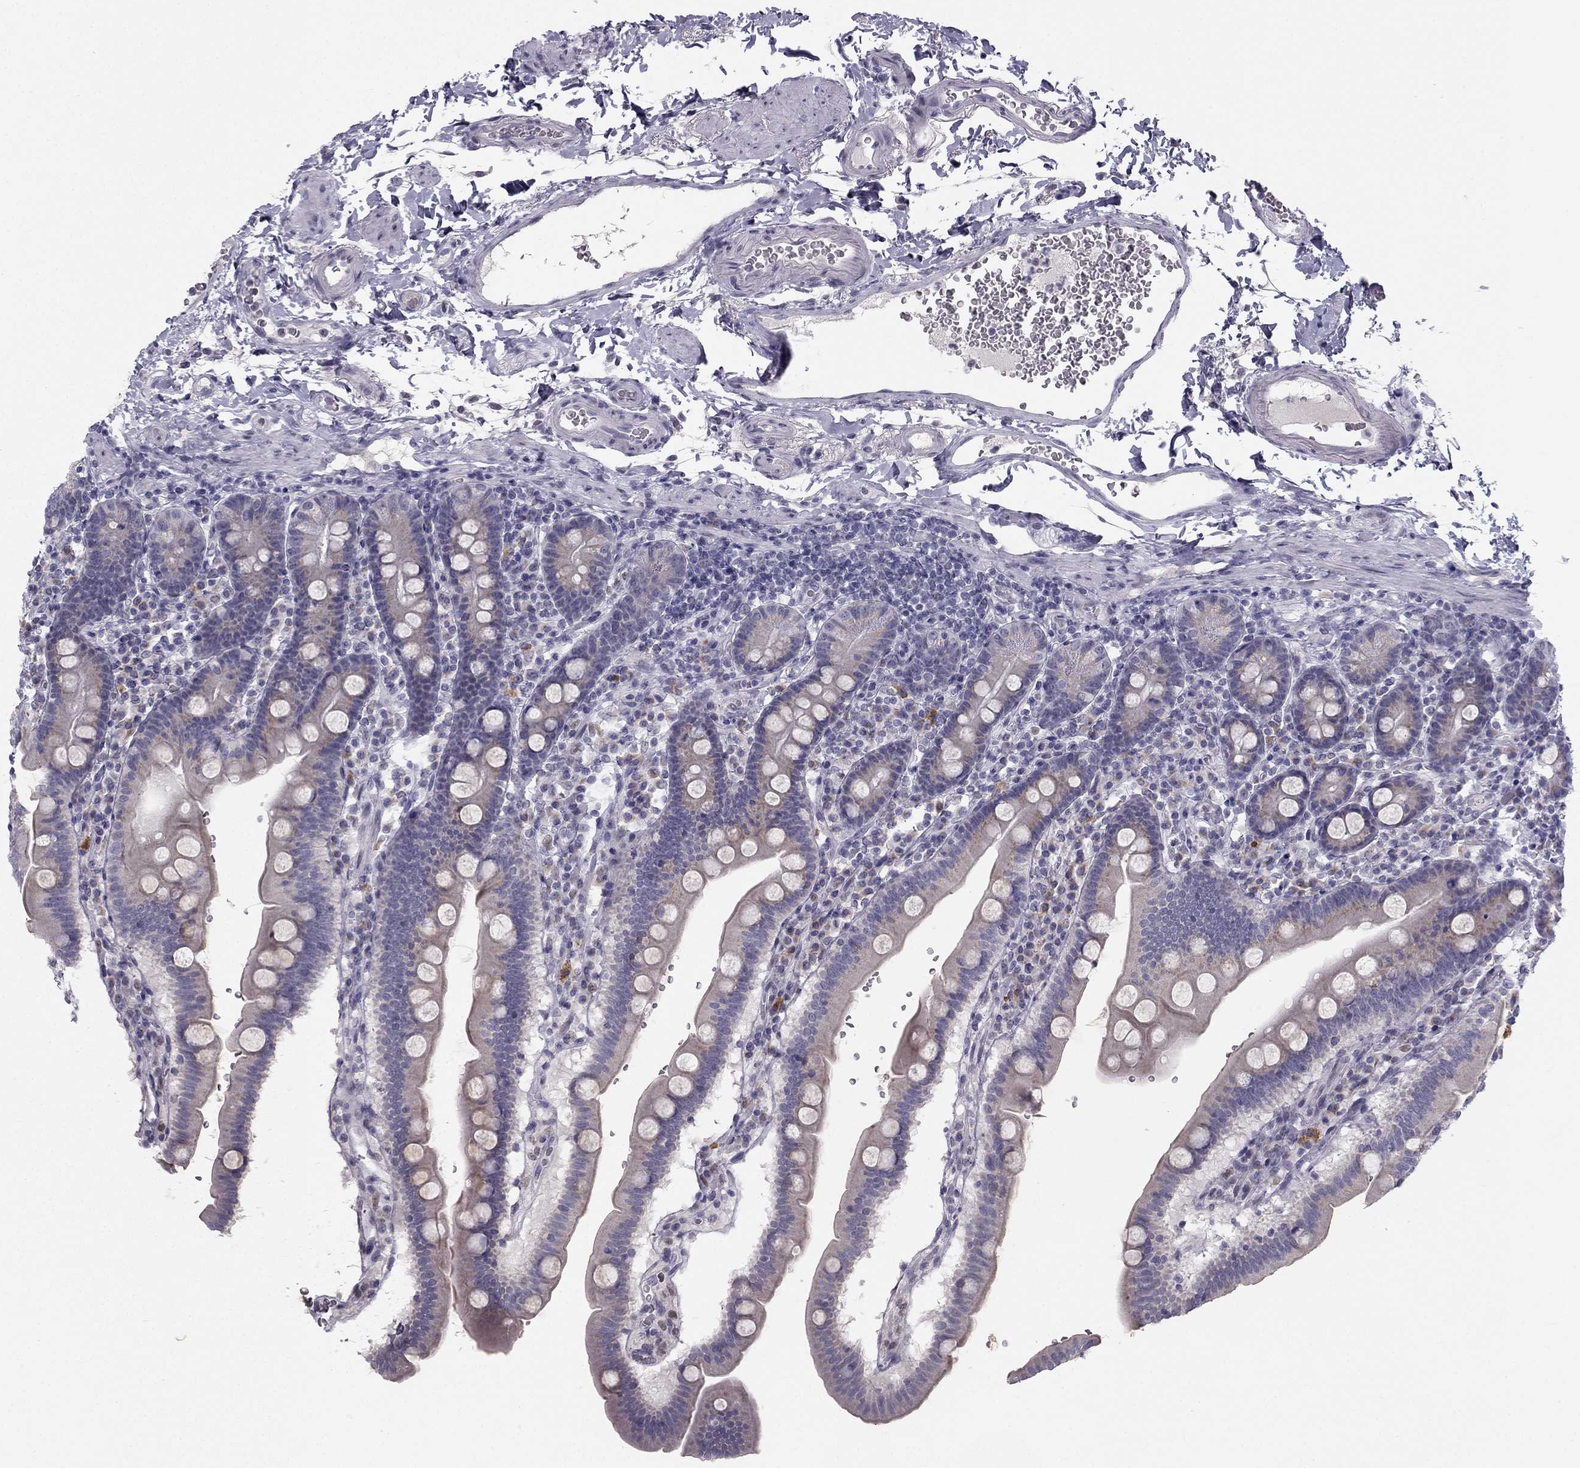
{"staining": {"intensity": "negative", "quantity": "none", "location": "none"}, "tissue": "duodenum", "cell_type": "Glandular cells", "image_type": "normal", "snomed": [{"axis": "morphology", "description": "Normal tissue, NOS"}, {"axis": "topography", "description": "Duodenum"}], "caption": "Immunohistochemistry photomicrograph of normal human duodenum stained for a protein (brown), which reveals no staining in glandular cells.", "gene": "TRPS1", "patient": {"sex": "male", "age": 59}}